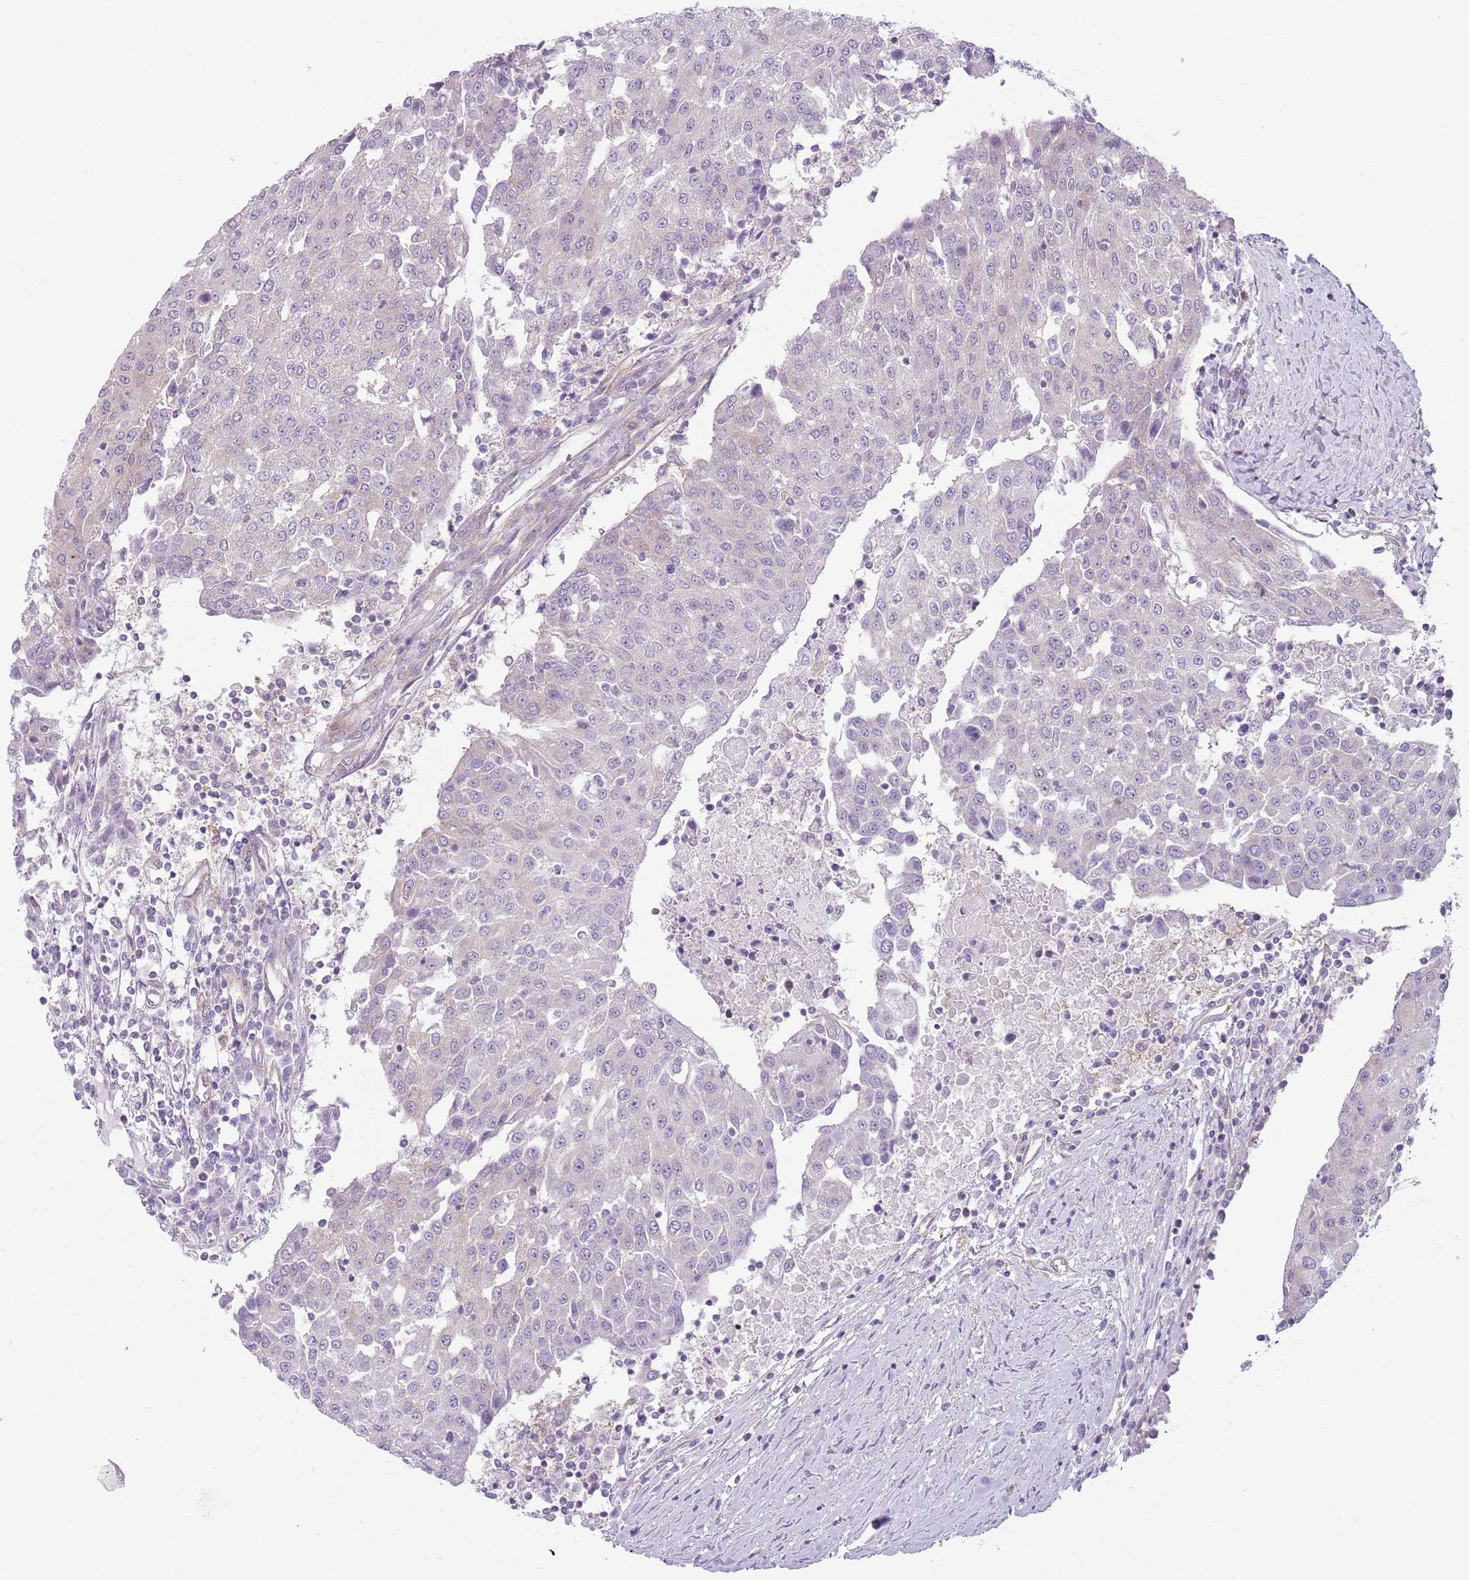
{"staining": {"intensity": "negative", "quantity": "none", "location": "none"}, "tissue": "urothelial cancer", "cell_type": "Tumor cells", "image_type": "cancer", "snomed": [{"axis": "morphology", "description": "Urothelial carcinoma, High grade"}, {"axis": "topography", "description": "Urinary bladder"}], "caption": "This is an immunohistochemistry image of human urothelial carcinoma (high-grade). There is no expression in tumor cells.", "gene": "SNX1", "patient": {"sex": "female", "age": 85}}